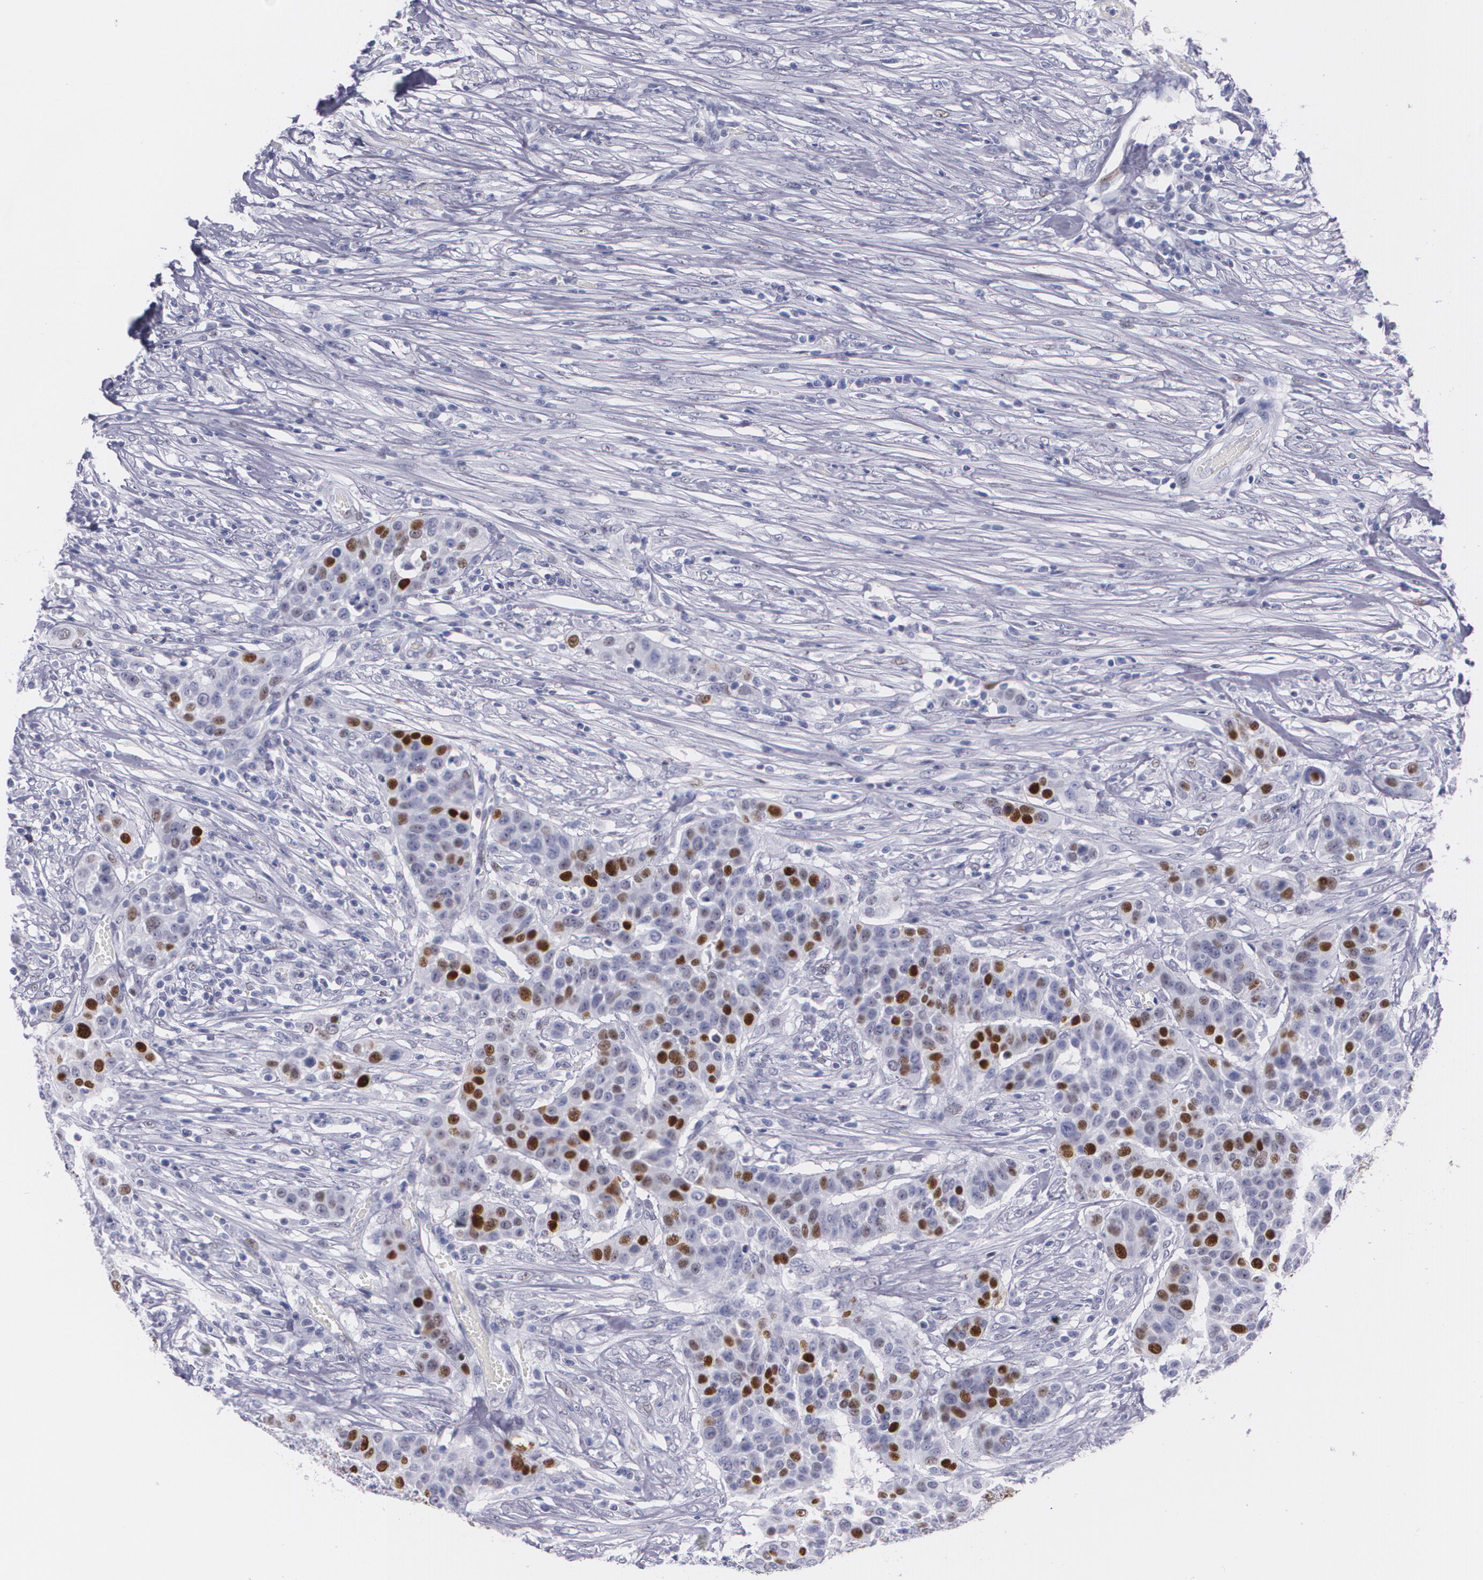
{"staining": {"intensity": "strong", "quantity": "25%-75%", "location": "nuclear"}, "tissue": "urothelial cancer", "cell_type": "Tumor cells", "image_type": "cancer", "snomed": [{"axis": "morphology", "description": "Urothelial carcinoma, High grade"}, {"axis": "topography", "description": "Urinary bladder"}], "caption": "Strong nuclear expression is seen in approximately 25%-75% of tumor cells in urothelial cancer. The staining is performed using DAB brown chromogen to label protein expression. The nuclei are counter-stained blue using hematoxylin.", "gene": "TP53", "patient": {"sex": "male", "age": 74}}